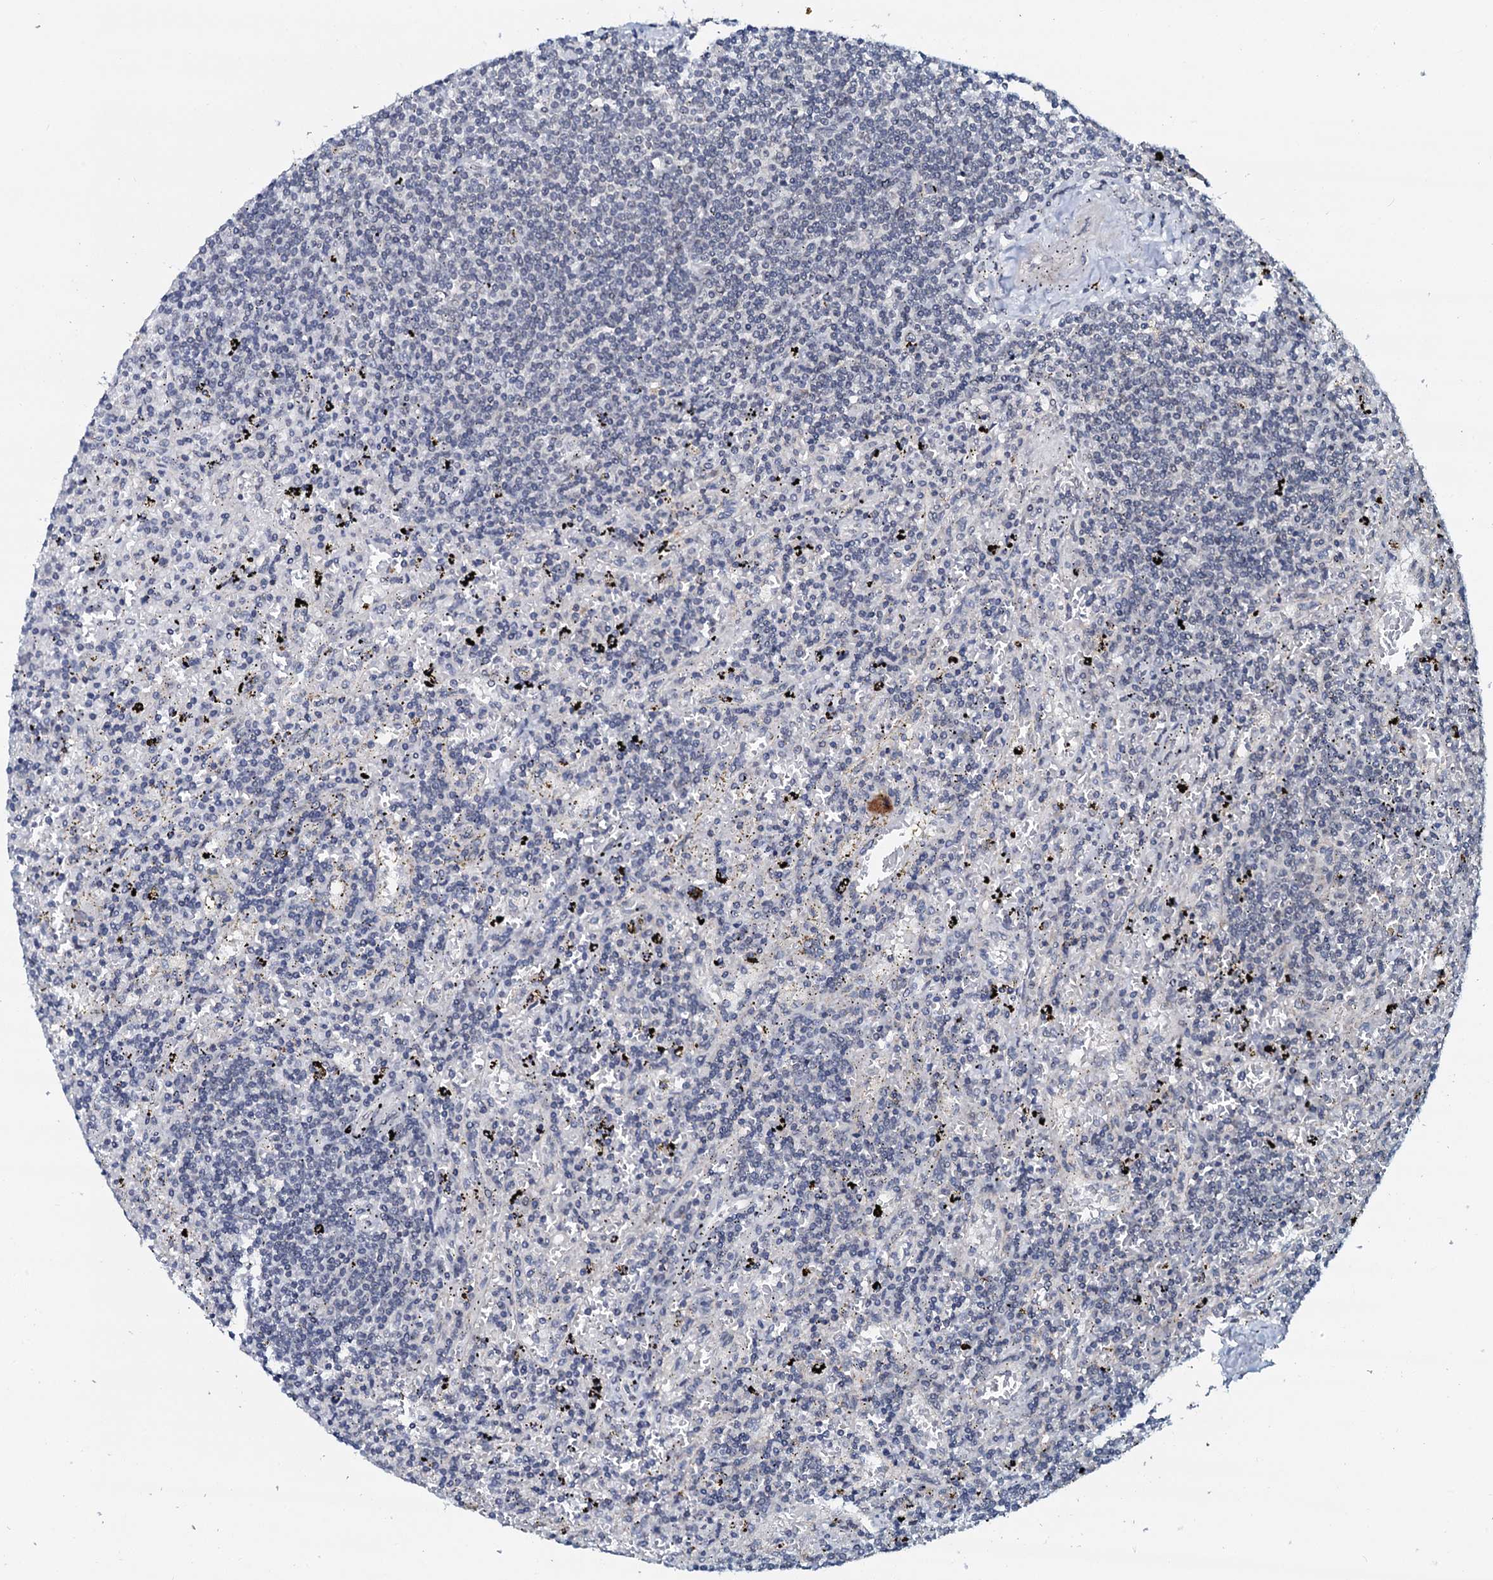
{"staining": {"intensity": "negative", "quantity": "none", "location": "none"}, "tissue": "lymphoma", "cell_type": "Tumor cells", "image_type": "cancer", "snomed": [{"axis": "morphology", "description": "Malignant lymphoma, non-Hodgkin's type, Low grade"}, {"axis": "topography", "description": "Spleen"}], "caption": "Immunohistochemical staining of low-grade malignant lymphoma, non-Hodgkin's type displays no significant staining in tumor cells.", "gene": "SNTA1", "patient": {"sex": "male", "age": 76}}